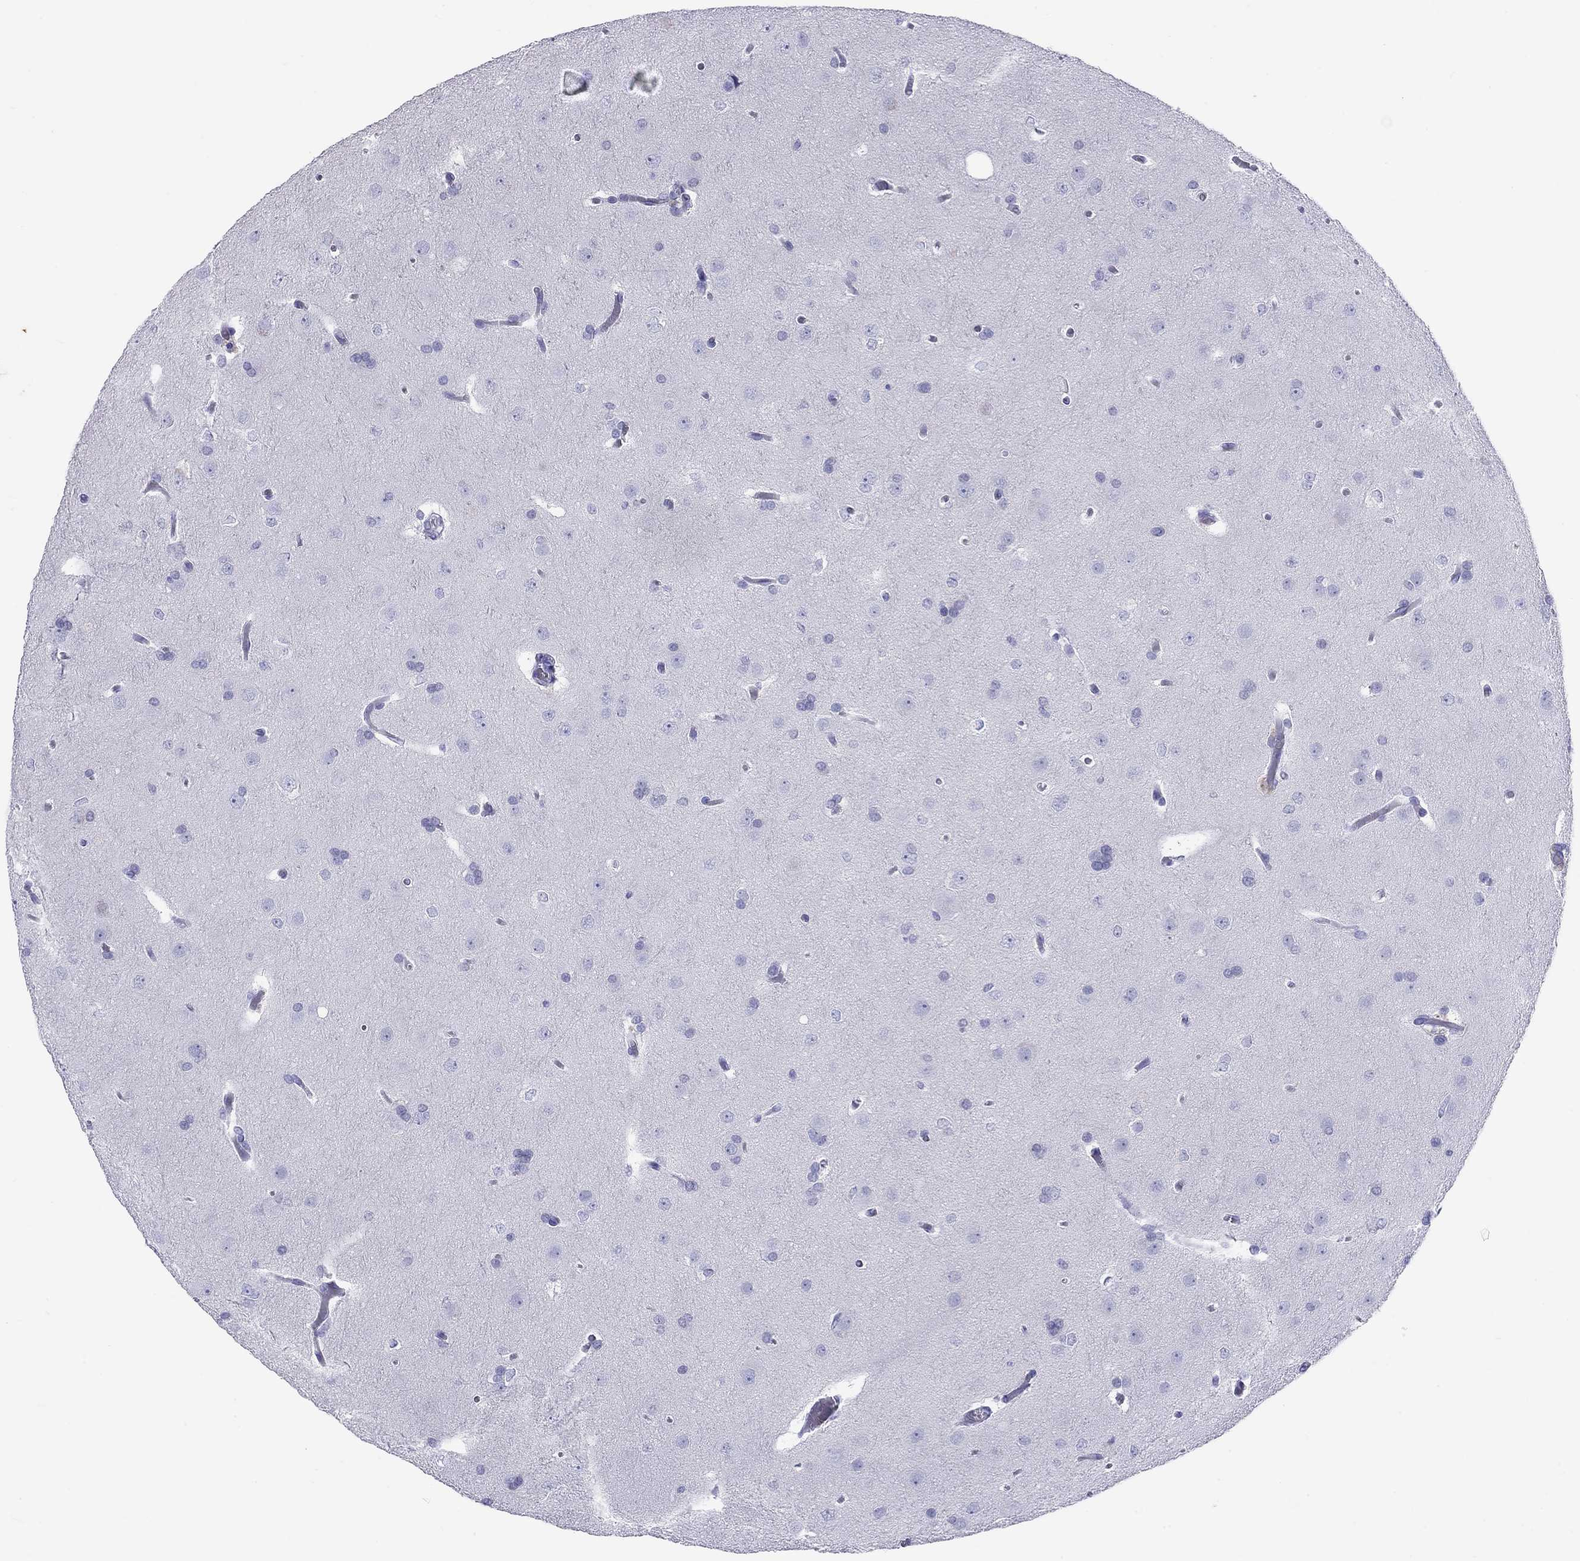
{"staining": {"intensity": "negative", "quantity": "none", "location": "none"}, "tissue": "glioma", "cell_type": "Tumor cells", "image_type": "cancer", "snomed": [{"axis": "morphology", "description": "Glioma, malignant, Low grade"}, {"axis": "topography", "description": "Brain"}], "caption": "Tumor cells show no significant protein expression in glioma.", "gene": "DPY19L2", "patient": {"sex": "female", "age": 32}}